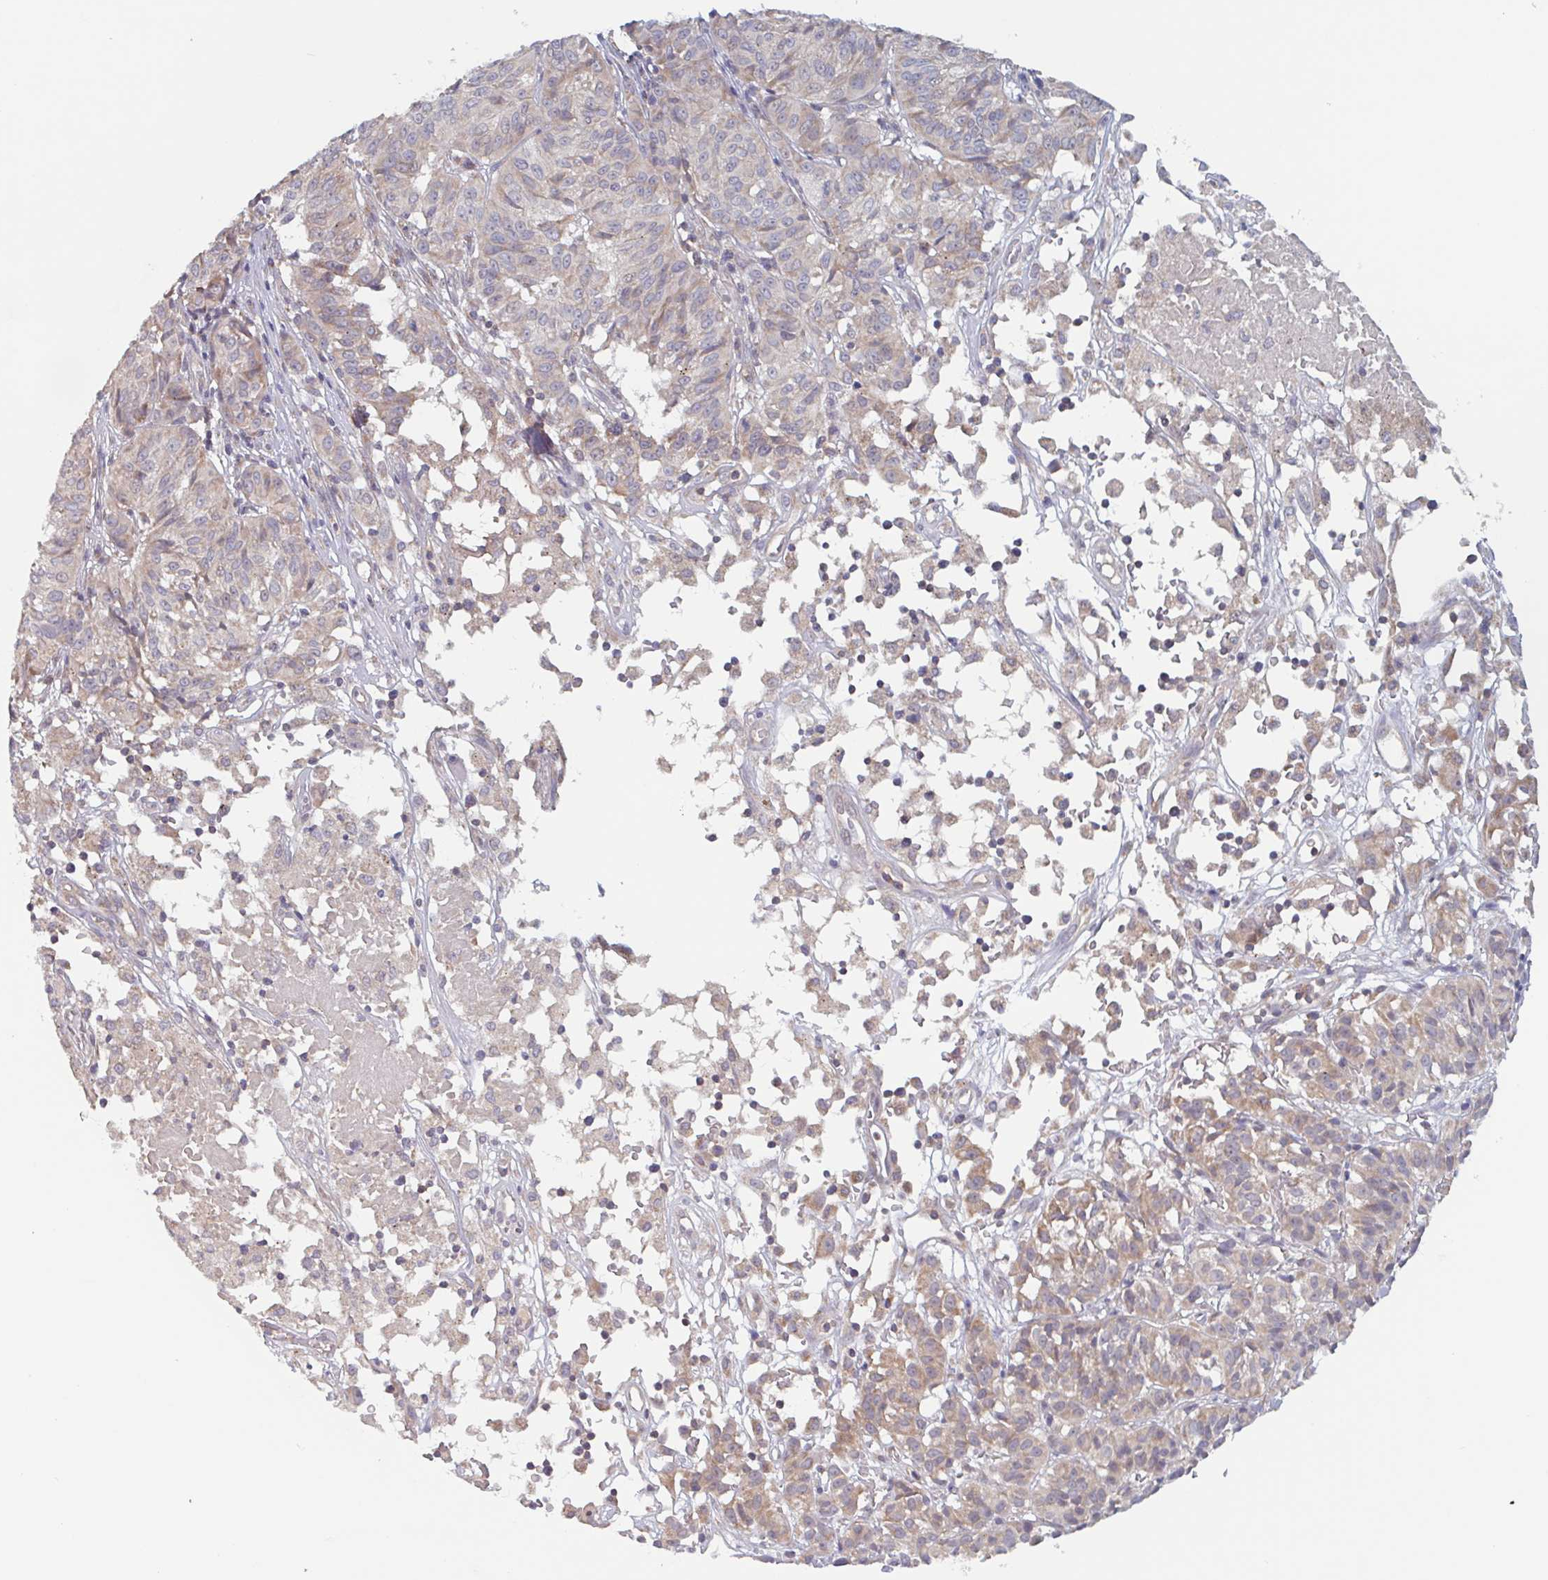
{"staining": {"intensity": "weak", "quantity": "<25%", "location": "cytoplasmic/membranous"}, "tissue": "melanoma", "cell_type": "Tumor cells", "image_type": "cancer", "snomed": [{"axis": "morphology", "description": "Malignant melanoma, NOS"}, {"axis": "topography", "description": "Skin"}], "caption": "The image displays no staining of tumor cells in malignant melanoma. (DAB IHC with hematoxylin counter stain).", "gene": "SURF1", "patient": {"sex": "female", "age": 72}}